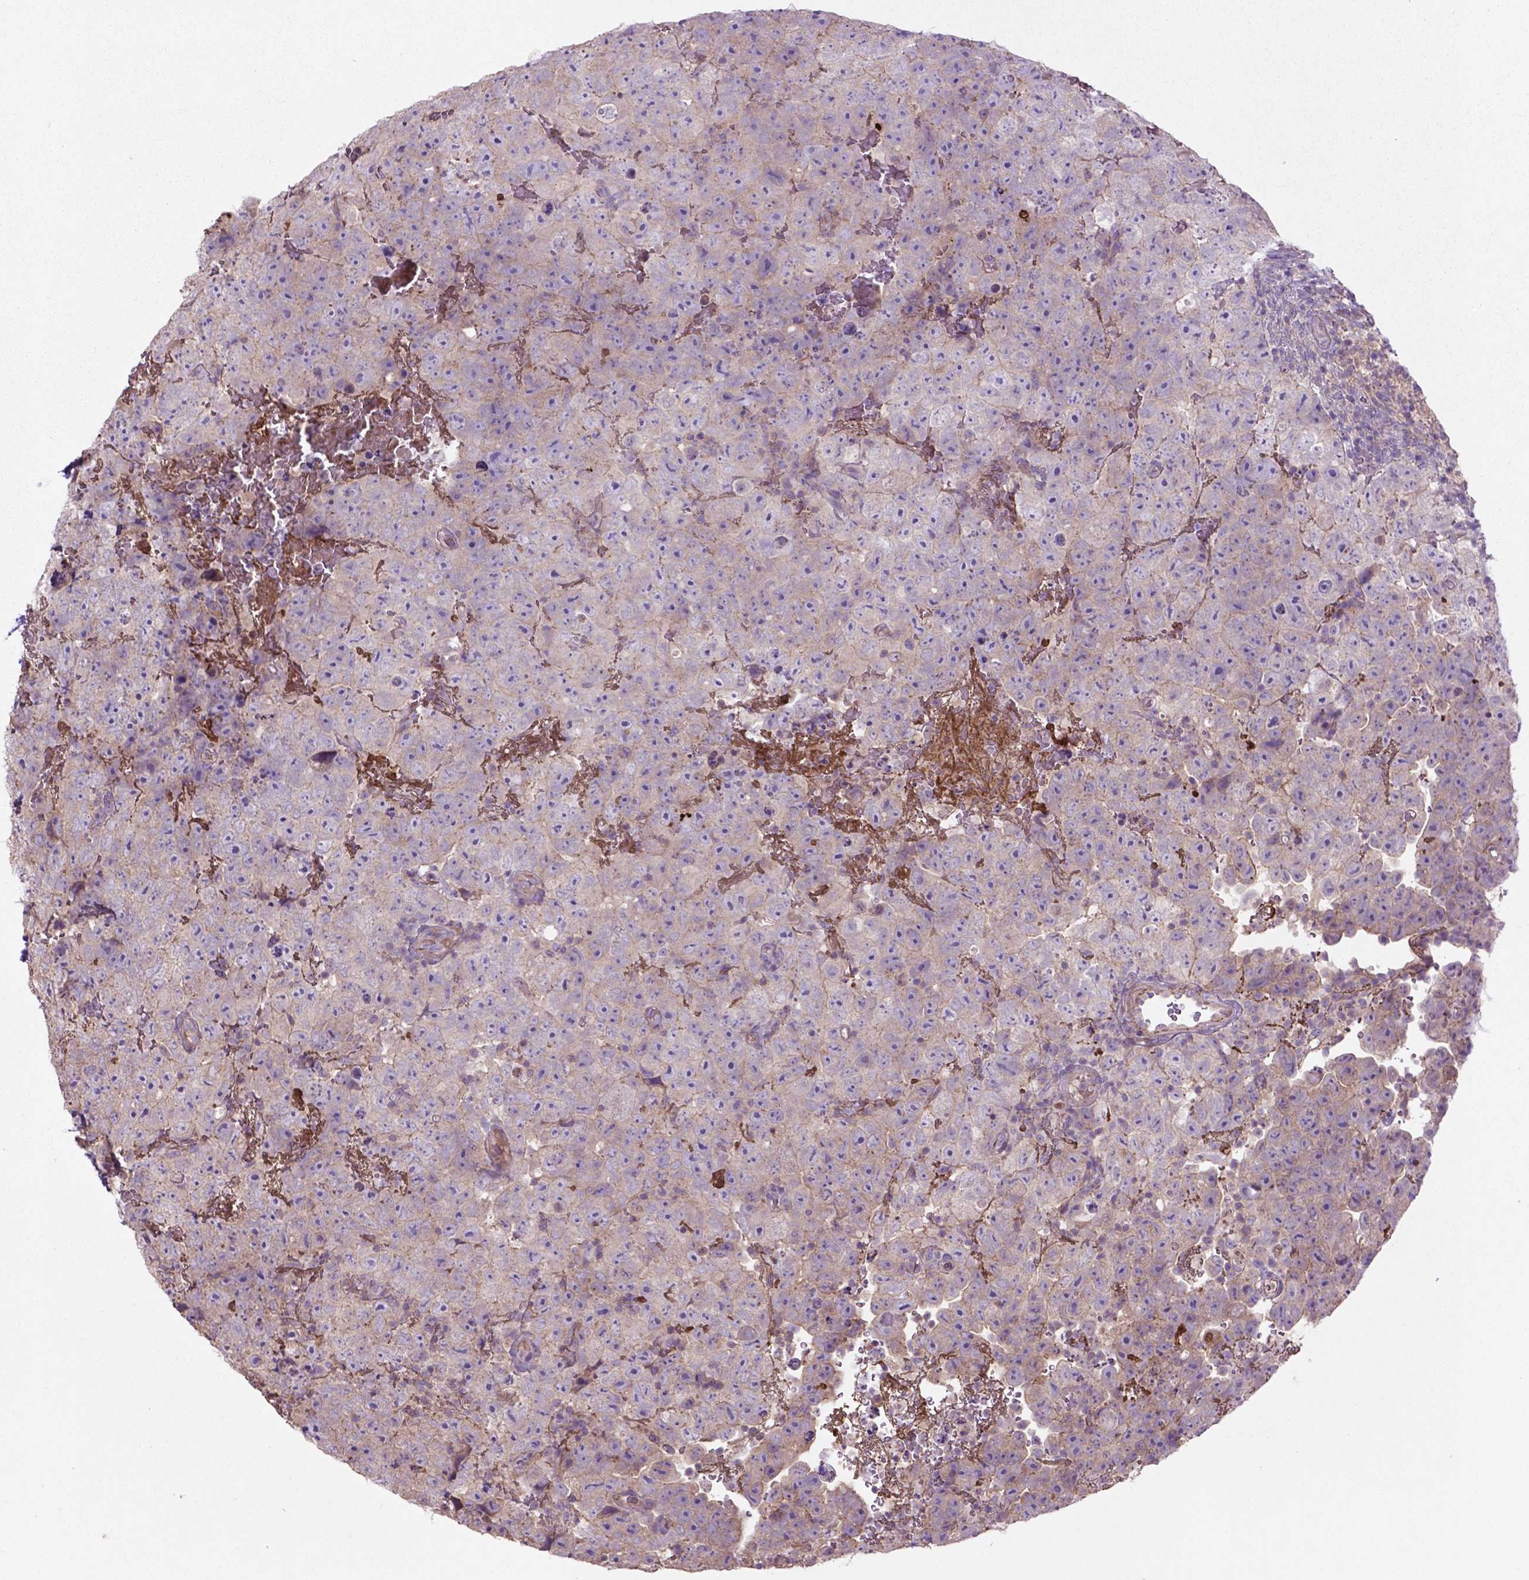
{"staining": {"intensity": "negative", "quantity": "none", "location": "none"}, "tissue": "testis cancer", "cell_type": "Tumor cells", "image_type": "cancer", "snomed": [{"axis": "morphology", "description": "Carcinoma, Embryonal, NOS"}, {"axis": "topography", "description": "Testis"}], "caption": "Tumor cells show no significant expression in embryonal carcinoma (testis).", "gene": "BMP4", "patient": {"sex": "male", "age": 24}}